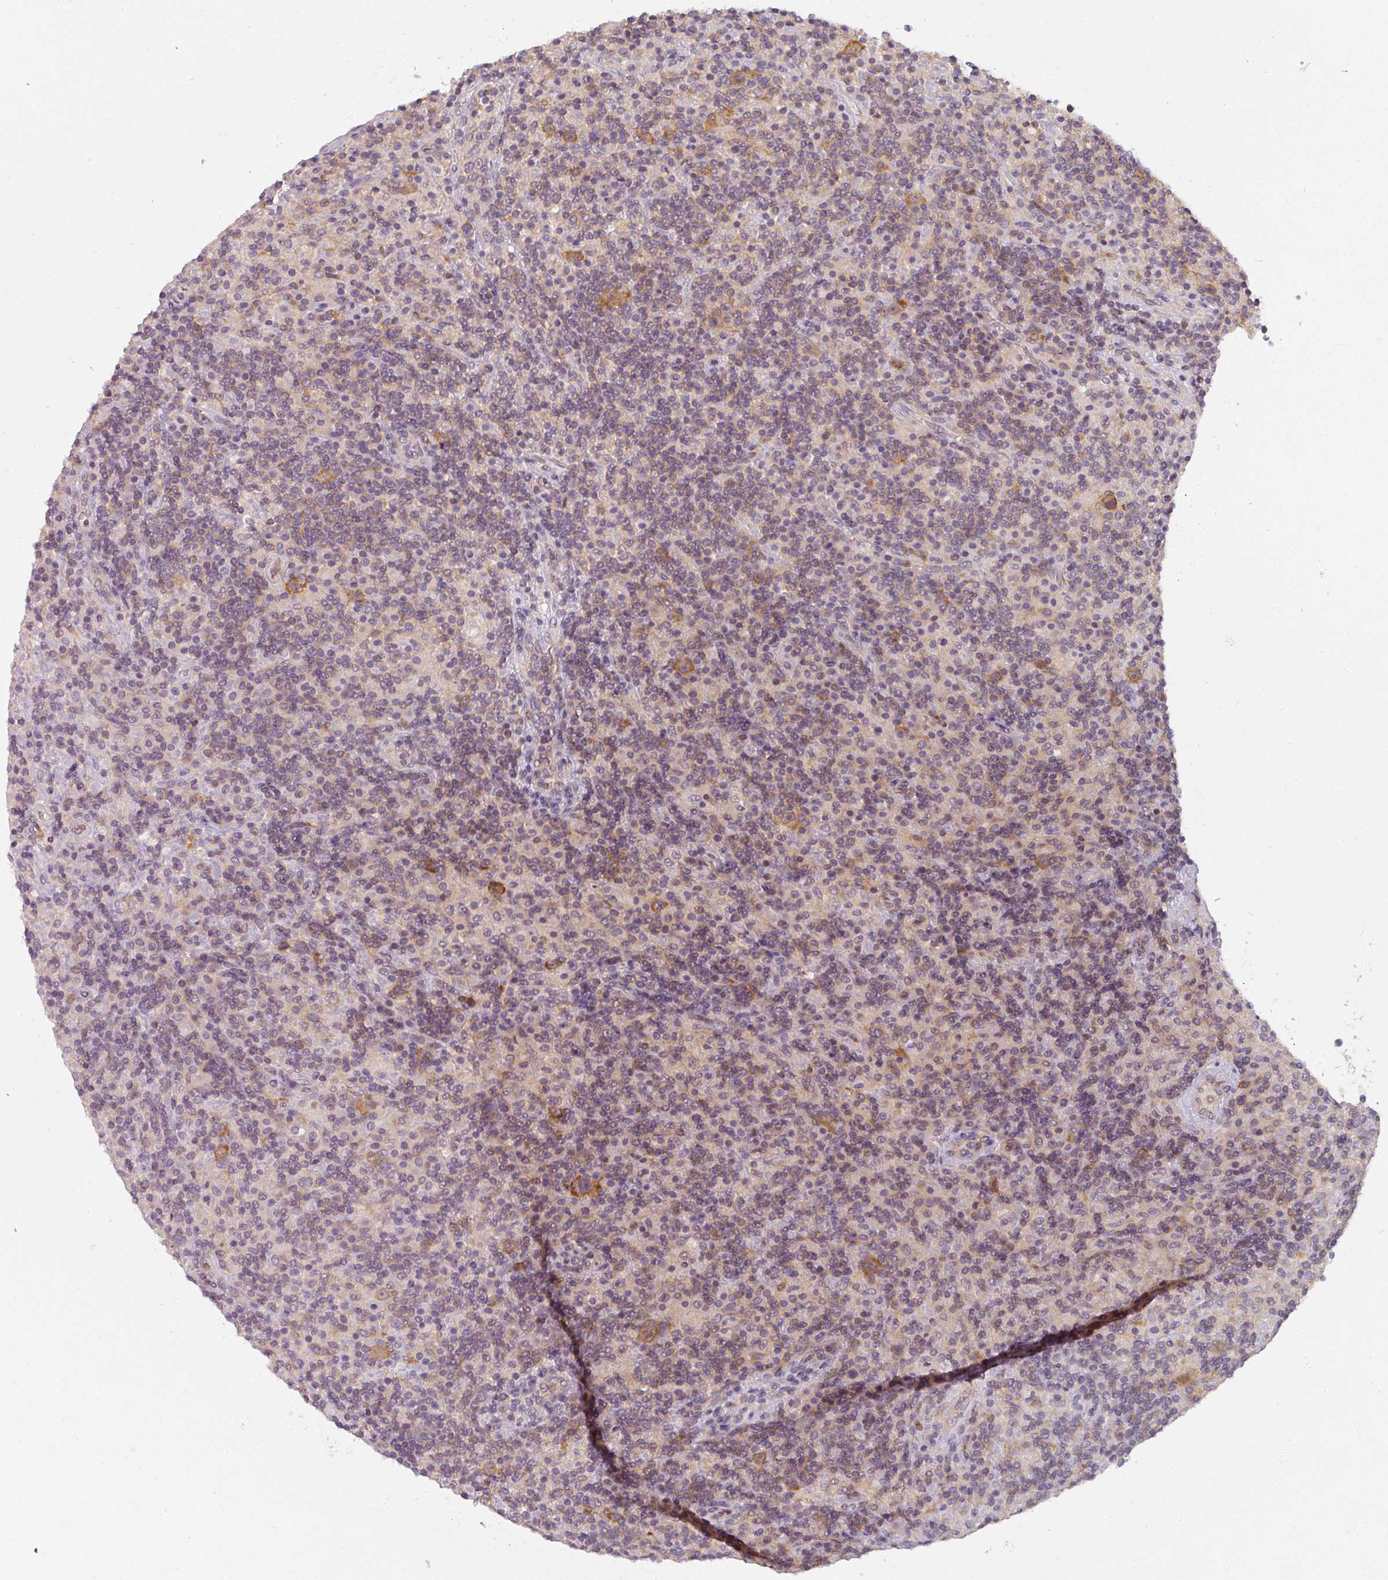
{"staining": {"intensity": "strong", "quantity": ">75%", "location": "cytoplasmic/membranous"}, "tissue": "lymphoma", "cell_type": "Tumor cells", "image_type": "cancer", "snomed": [{"axis": "morphology", "description": "Hodgkin's disease, NOS"}, {"axis": "topography", "description": "Lymph node"}], "caption": "Tumor cells display high levels of strong cytoplasmic/membranous positivity in about >75% of cells in human Hodgkin's disease.", "gene": "AGPAT4", "patient": {"sex": "male", "age": 70}}